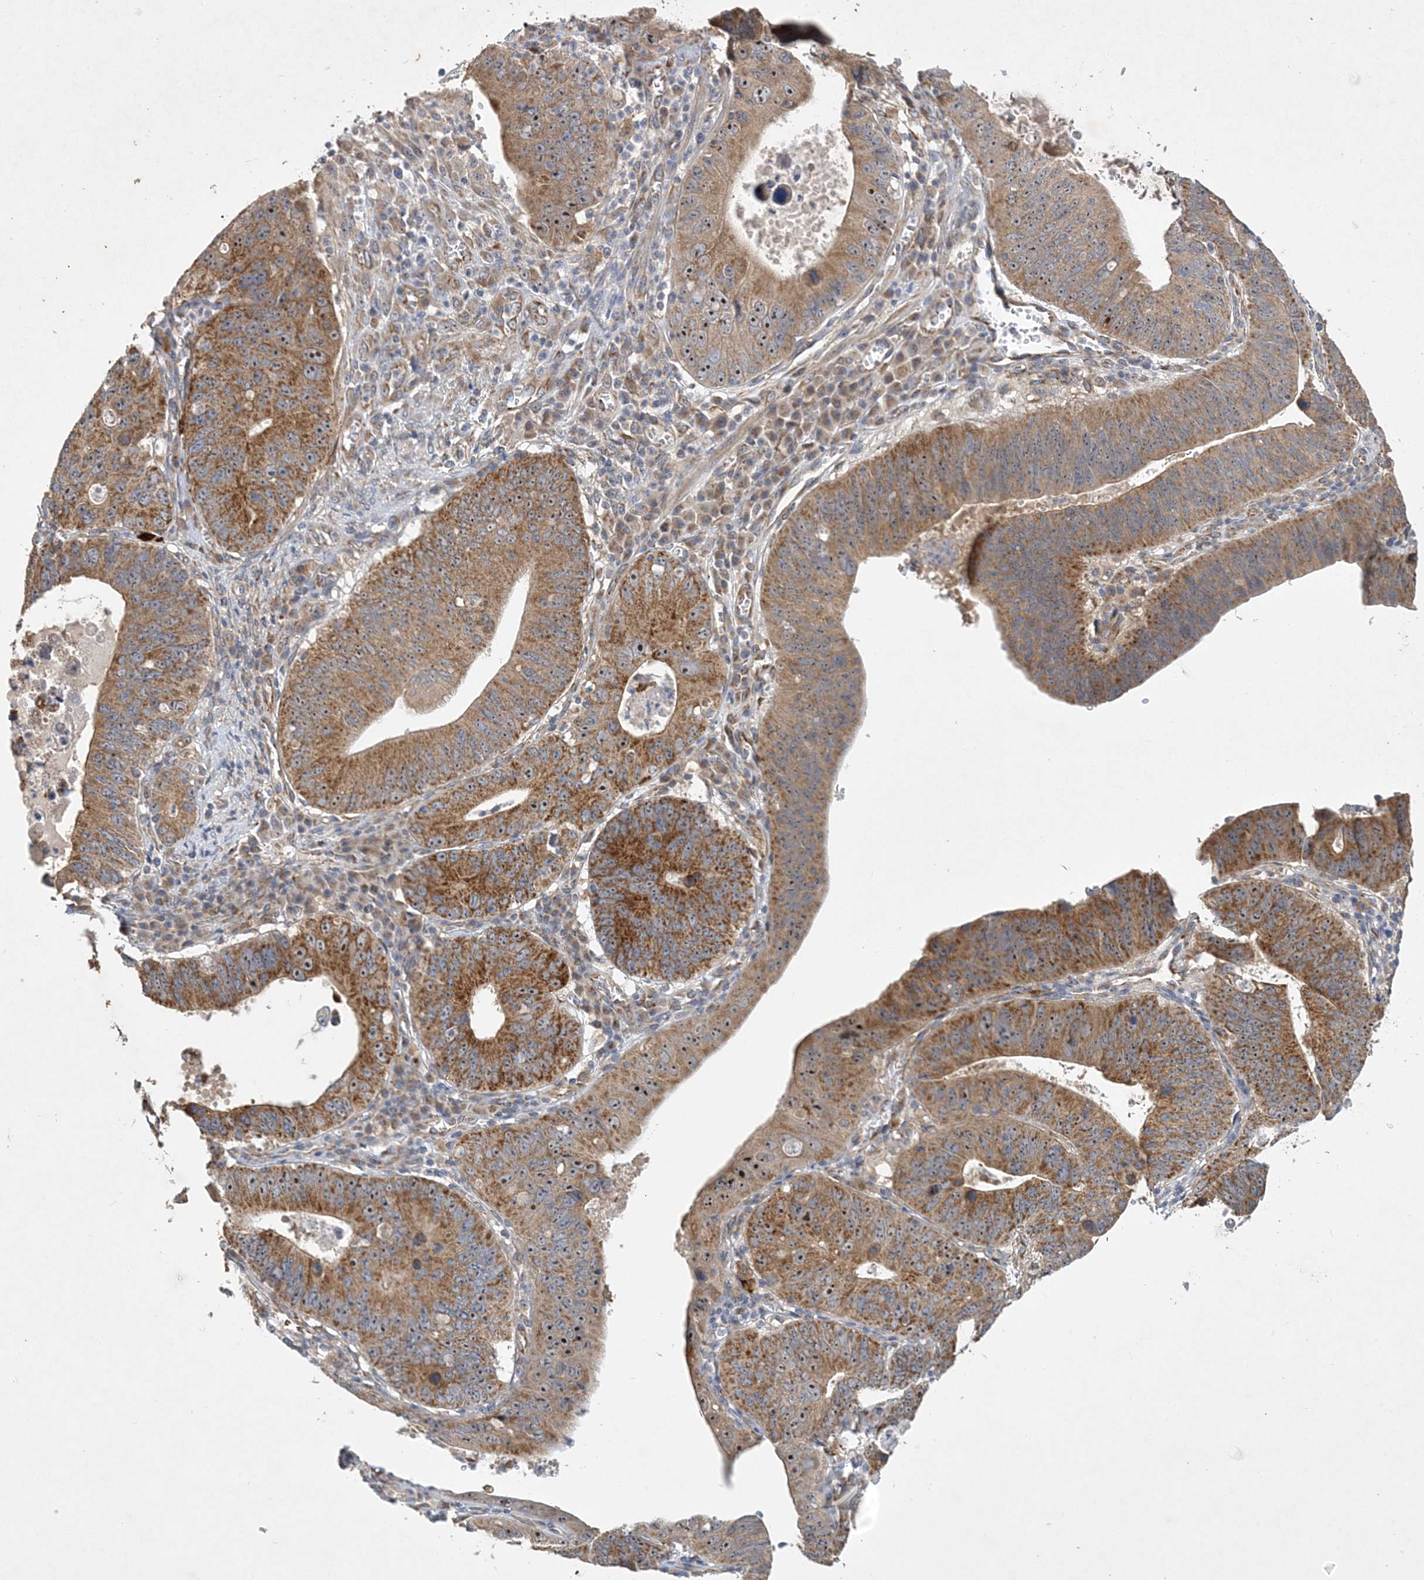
{"staining": {"intensity": "moderate", "quantity": ">75%", "location": "cytoplasmic/membranous,nuclear"}, "tissue": "stomach cancer", "cell_type": "Tumor cells", "image_type": "cancer", "snomed": [{"axis": "morphology", "description": "Adenocarcinoma, NOS"}, {"axis": "topography", "description": "Stomach"}], "caption": "Stomach adenocarcinoma stained with a protein marker demonstrates moderate staining in tumor cells.", "gene": "FEZ2", "patient": {"sex": "male", "age": 59}}